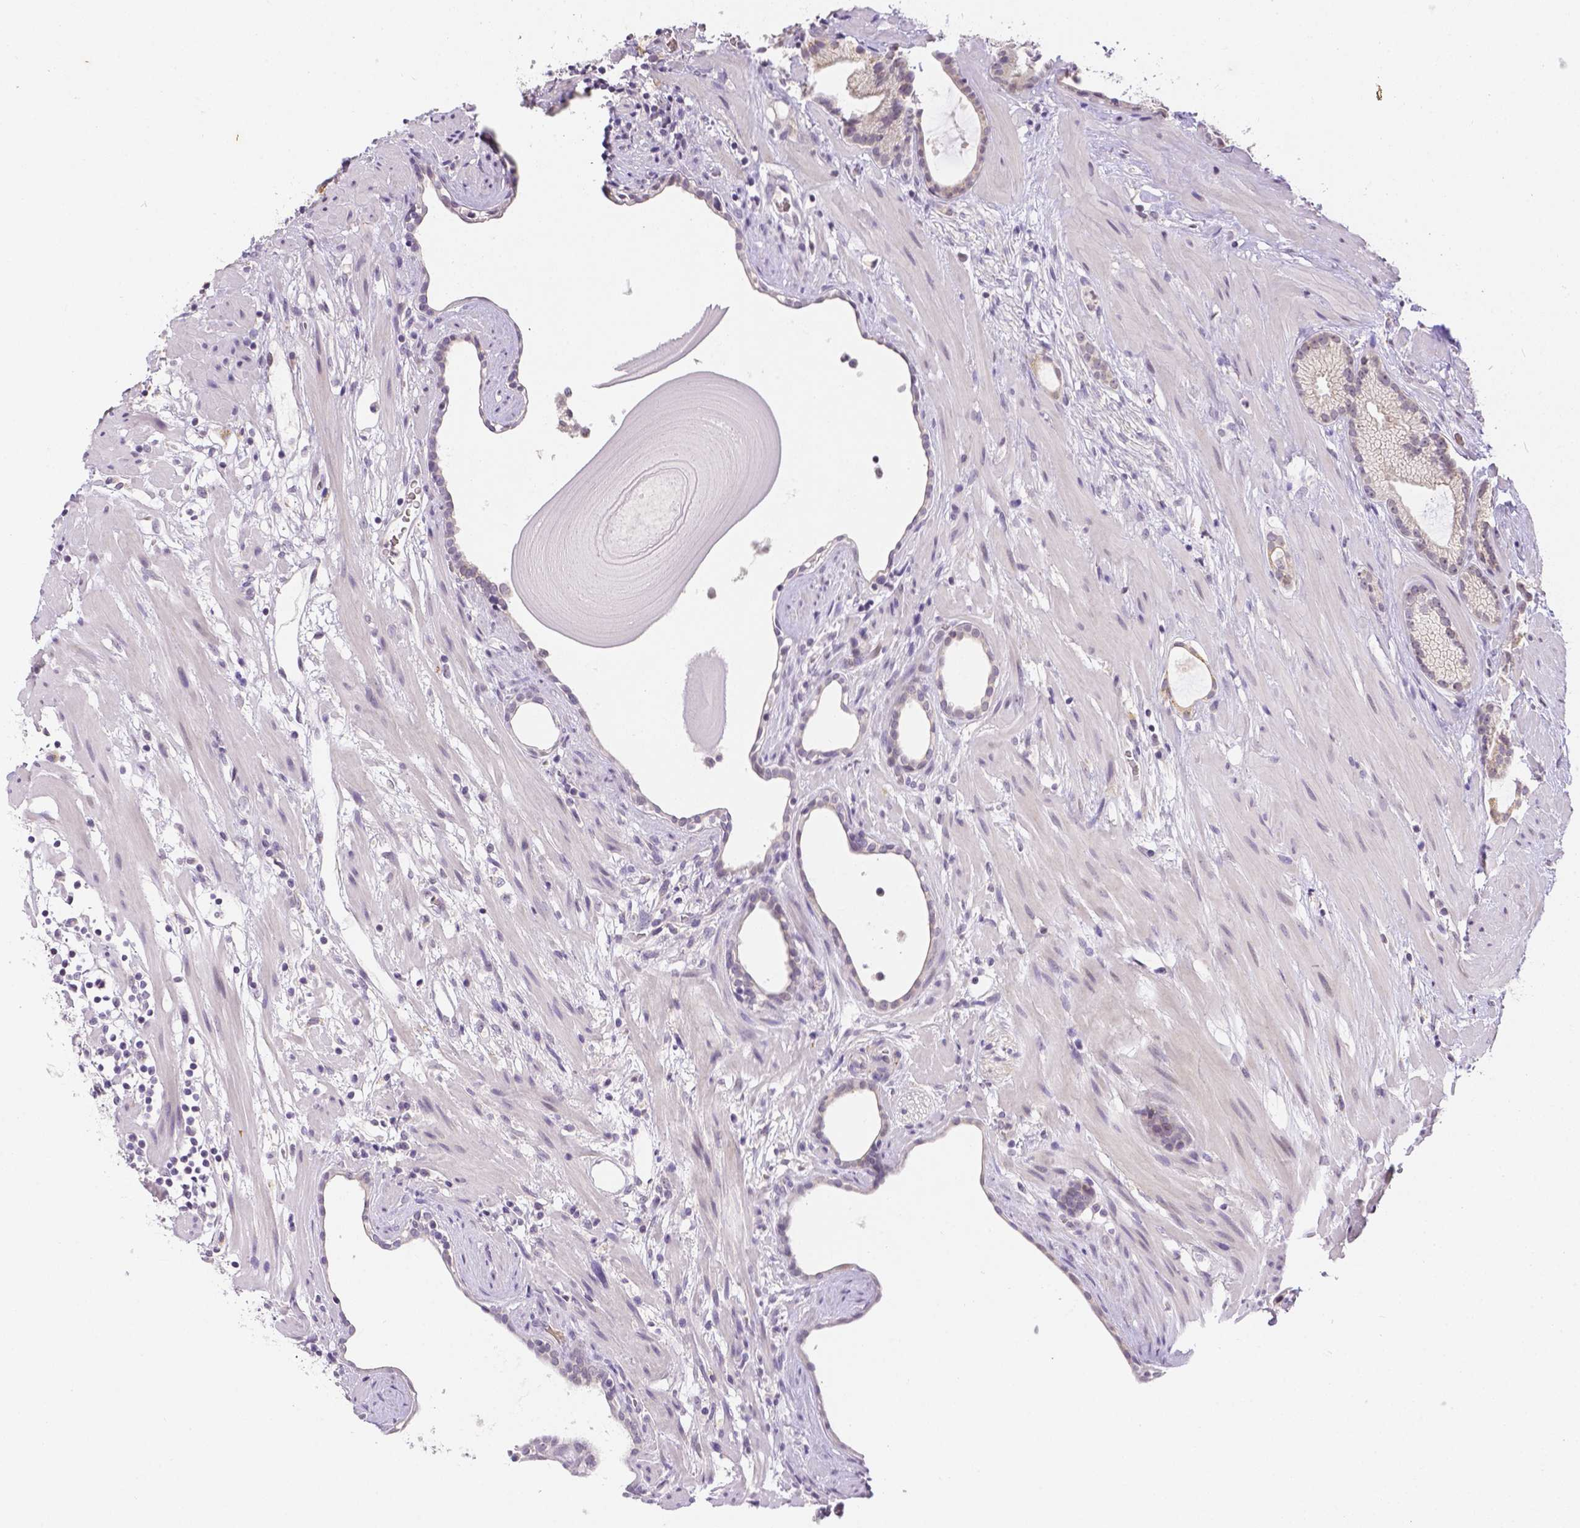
{"staining": {"intensity": "negative", "quantity": "none", "location": "none"}, "tissue": "prostate cancer", "cell_type": "Tumor cells", "image_type": "cancer", "snomed": [{"axis": "morphology", "description": "Adenocarcinoma, Low grade"}, {"axis": "topography", "description": "Prostate"}], "caption": "A micrograph of human low-grade adenocarcinoma (prostate) is negative for staining in tumor cells.", "gene": "ZNF280B", "patient": {"sex": "male", "age": 57}}